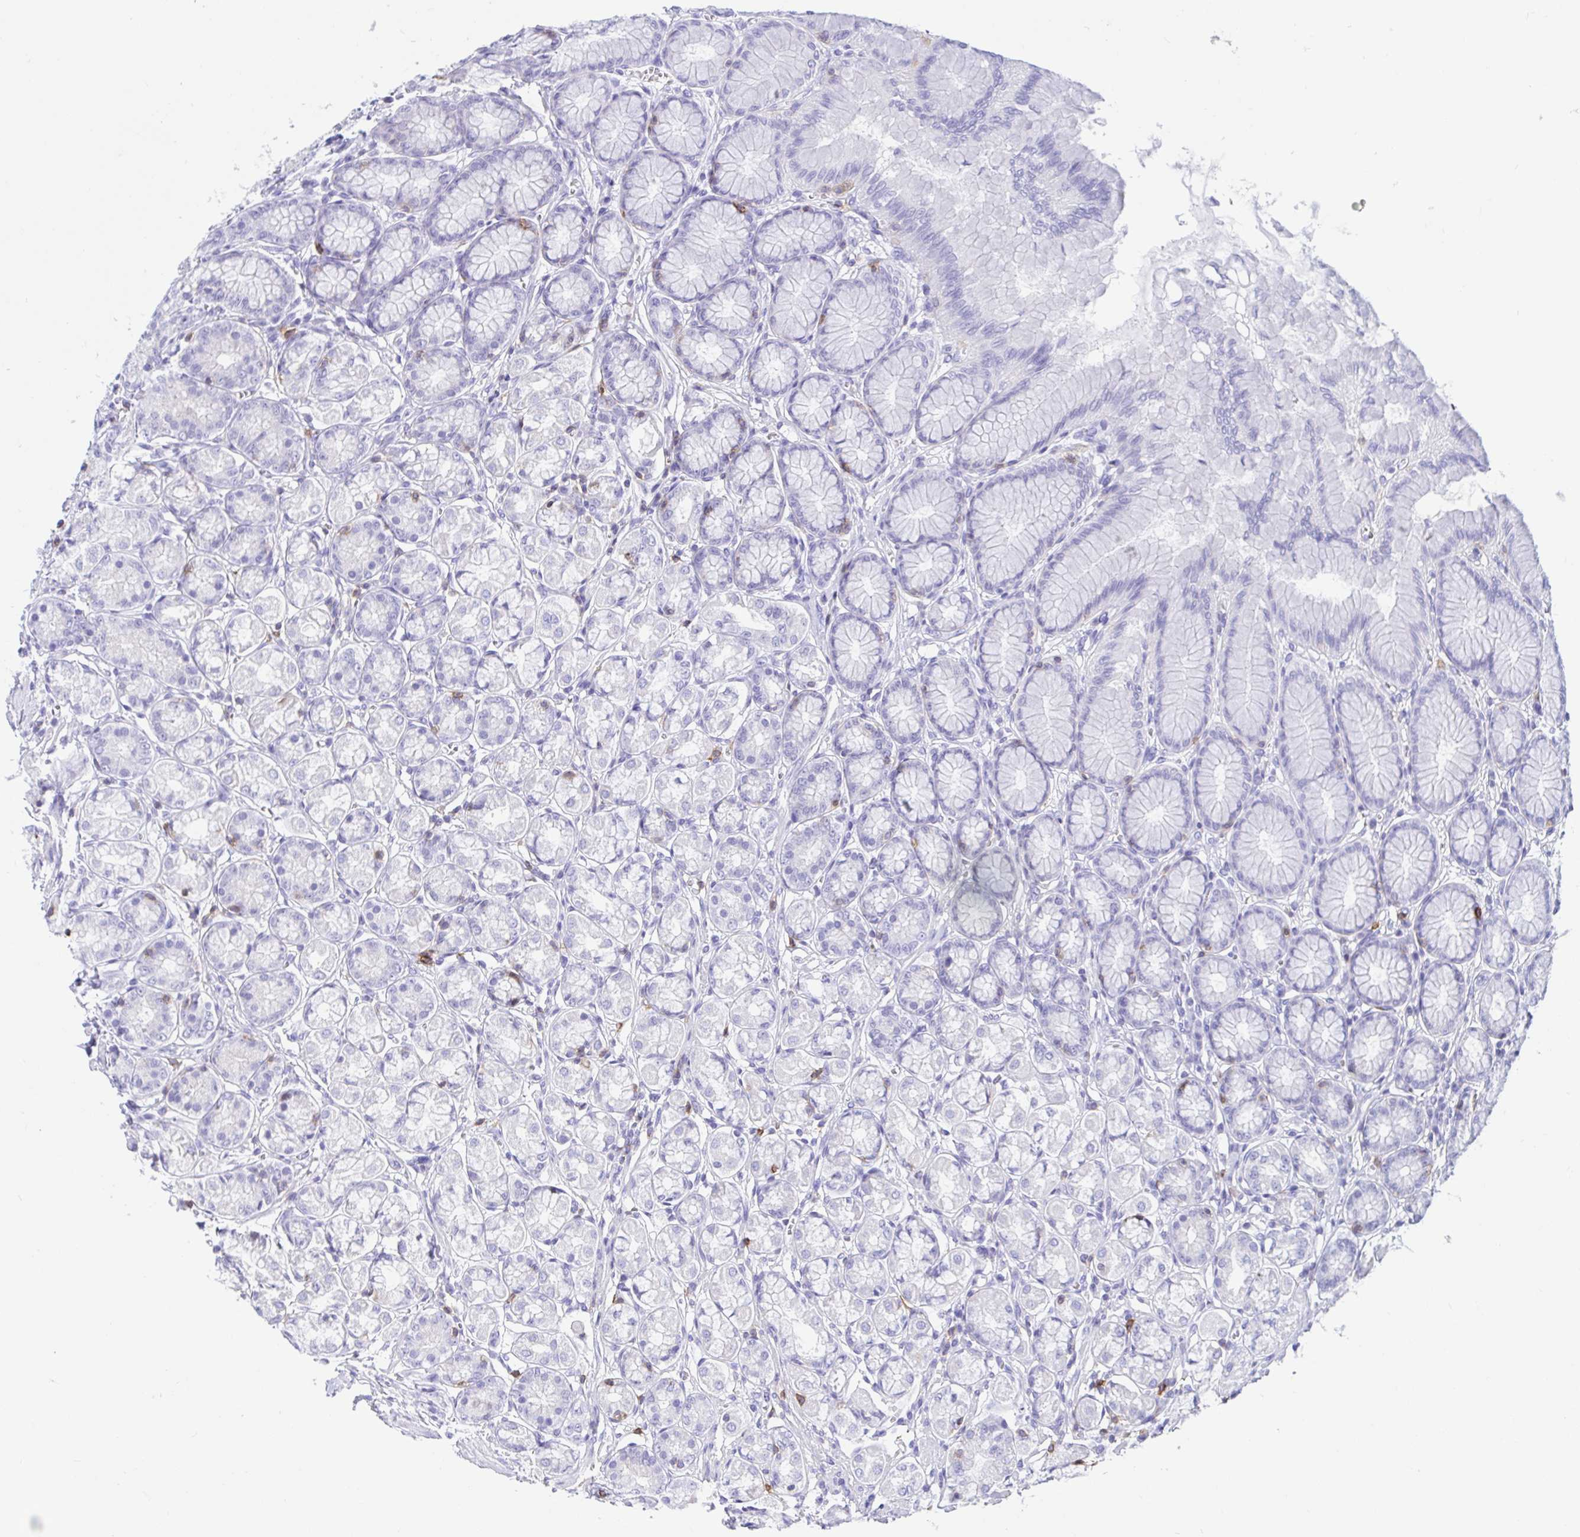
{"staining": {"intensity": "negative", "quantity": "none", "location": "none"}, "tissue": "stomach", "cell_type": "Glandular cells", "image_type": "normal", "snomed": [{"axis": "morphology", "description": "Normal tissue, NOS"}, {"axis": "topography", "description": "Stomach"}, {"axis": "topography", "description": "Stomach, lower"}], "caption": "DAB immunohistochemical staining of benign human stomach shows no significant expression in glandular cells. (DAB (3,3'-diaminobenzidine) immunohistochemistry (IHC) visualized using brightfield microscopy, high magnification).", "gene": "CD5", "patient": {"sex": "male", "age": 76}}